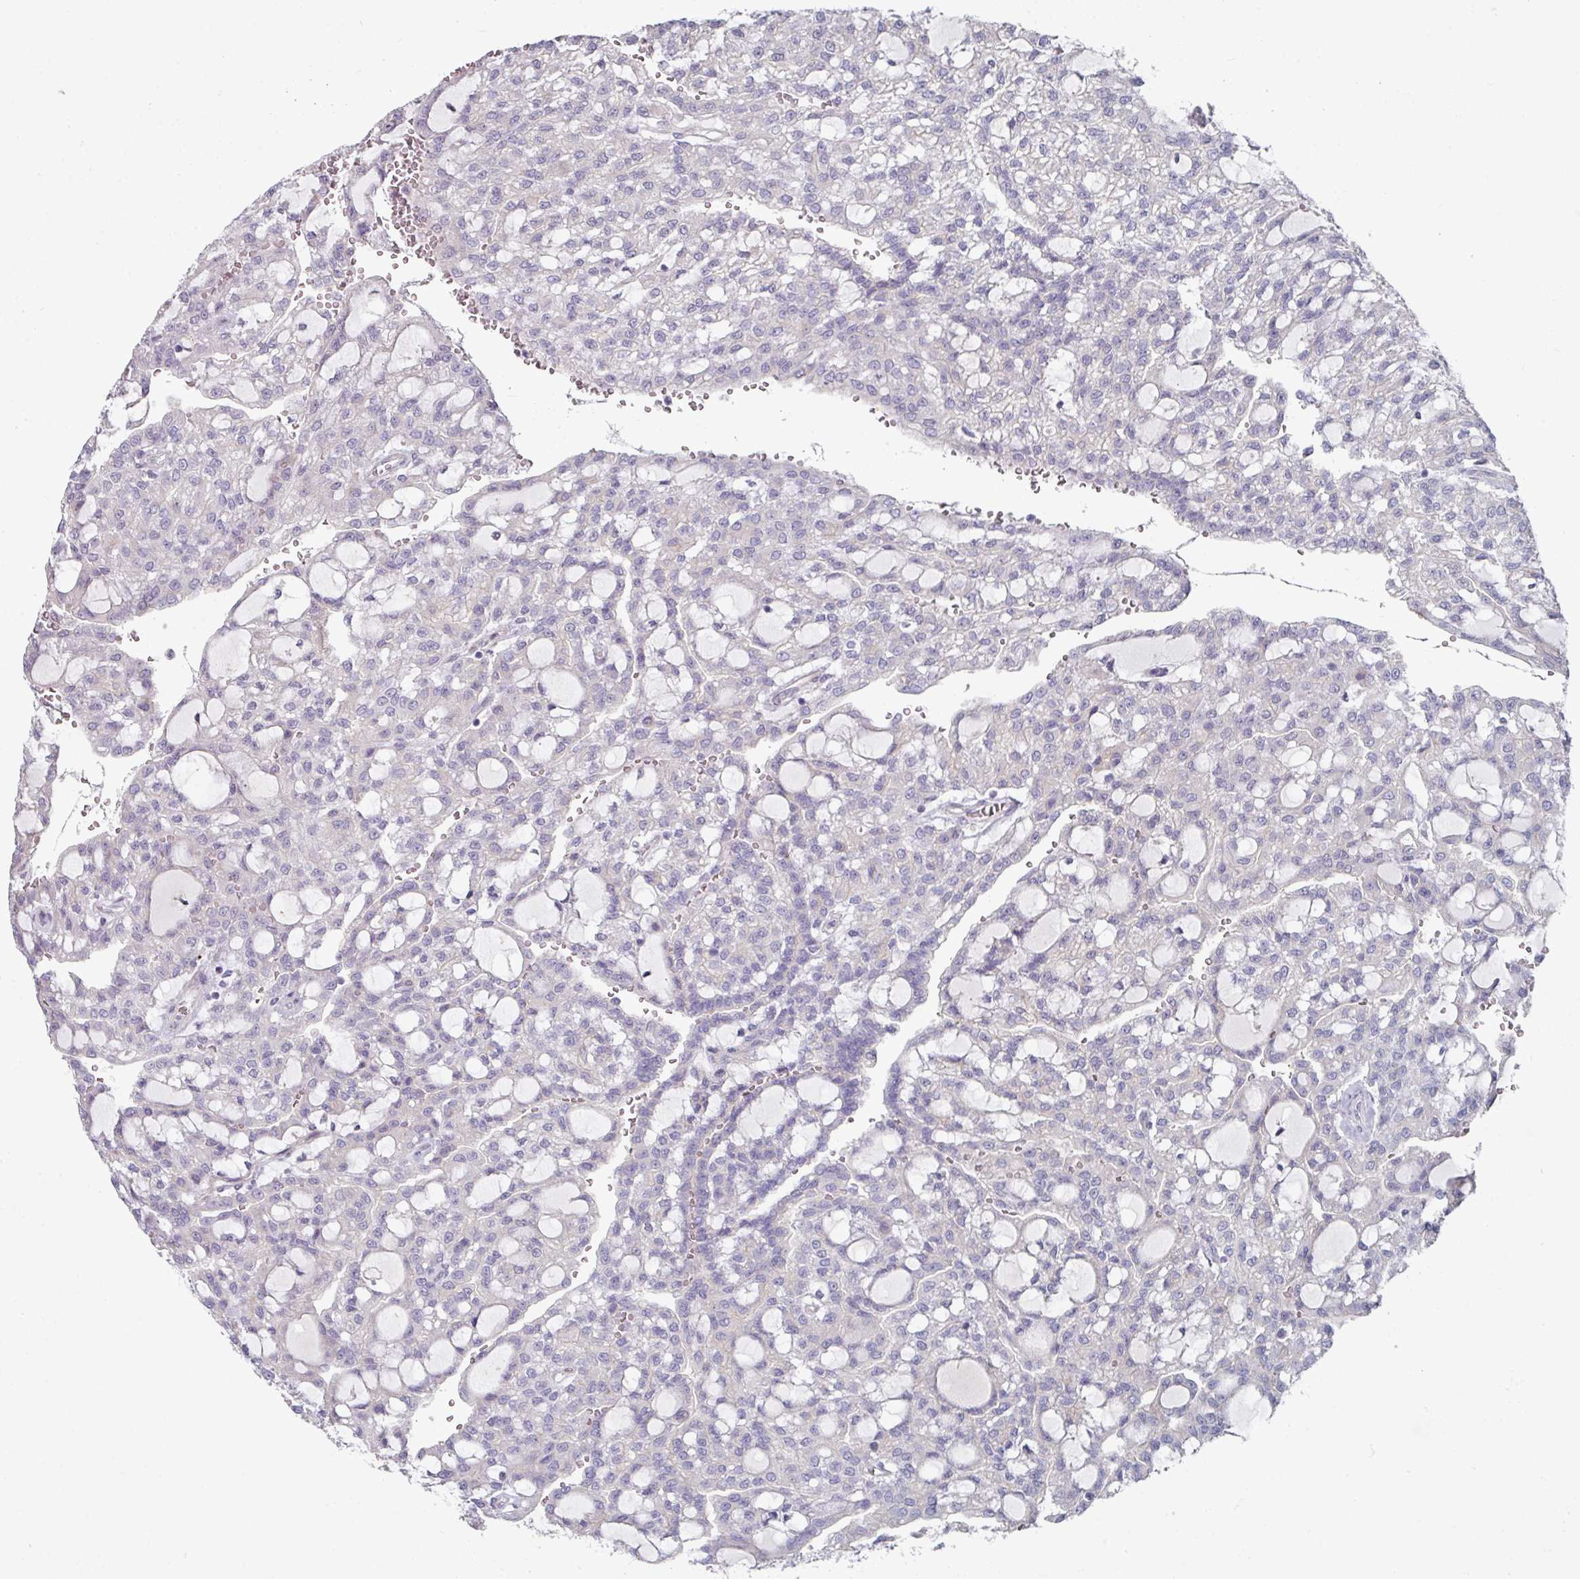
{"staining": {"intensity": "negative", "quantity": "none", "location": "none"}, "tissue": "renal cancer", "cell_type": "Tumor cells", "image_type": "cancer", "snomed": [{"axis": "morphology", "description": "Adenocarcinoma, NOS"}, {"axis": "topography", "description": "Kidney"}], "caption": "Tumor cells are negative for brown protein staining in renal cancer.", "gene": "WSB2", "patient": {"sex": "male", "age": 63}}